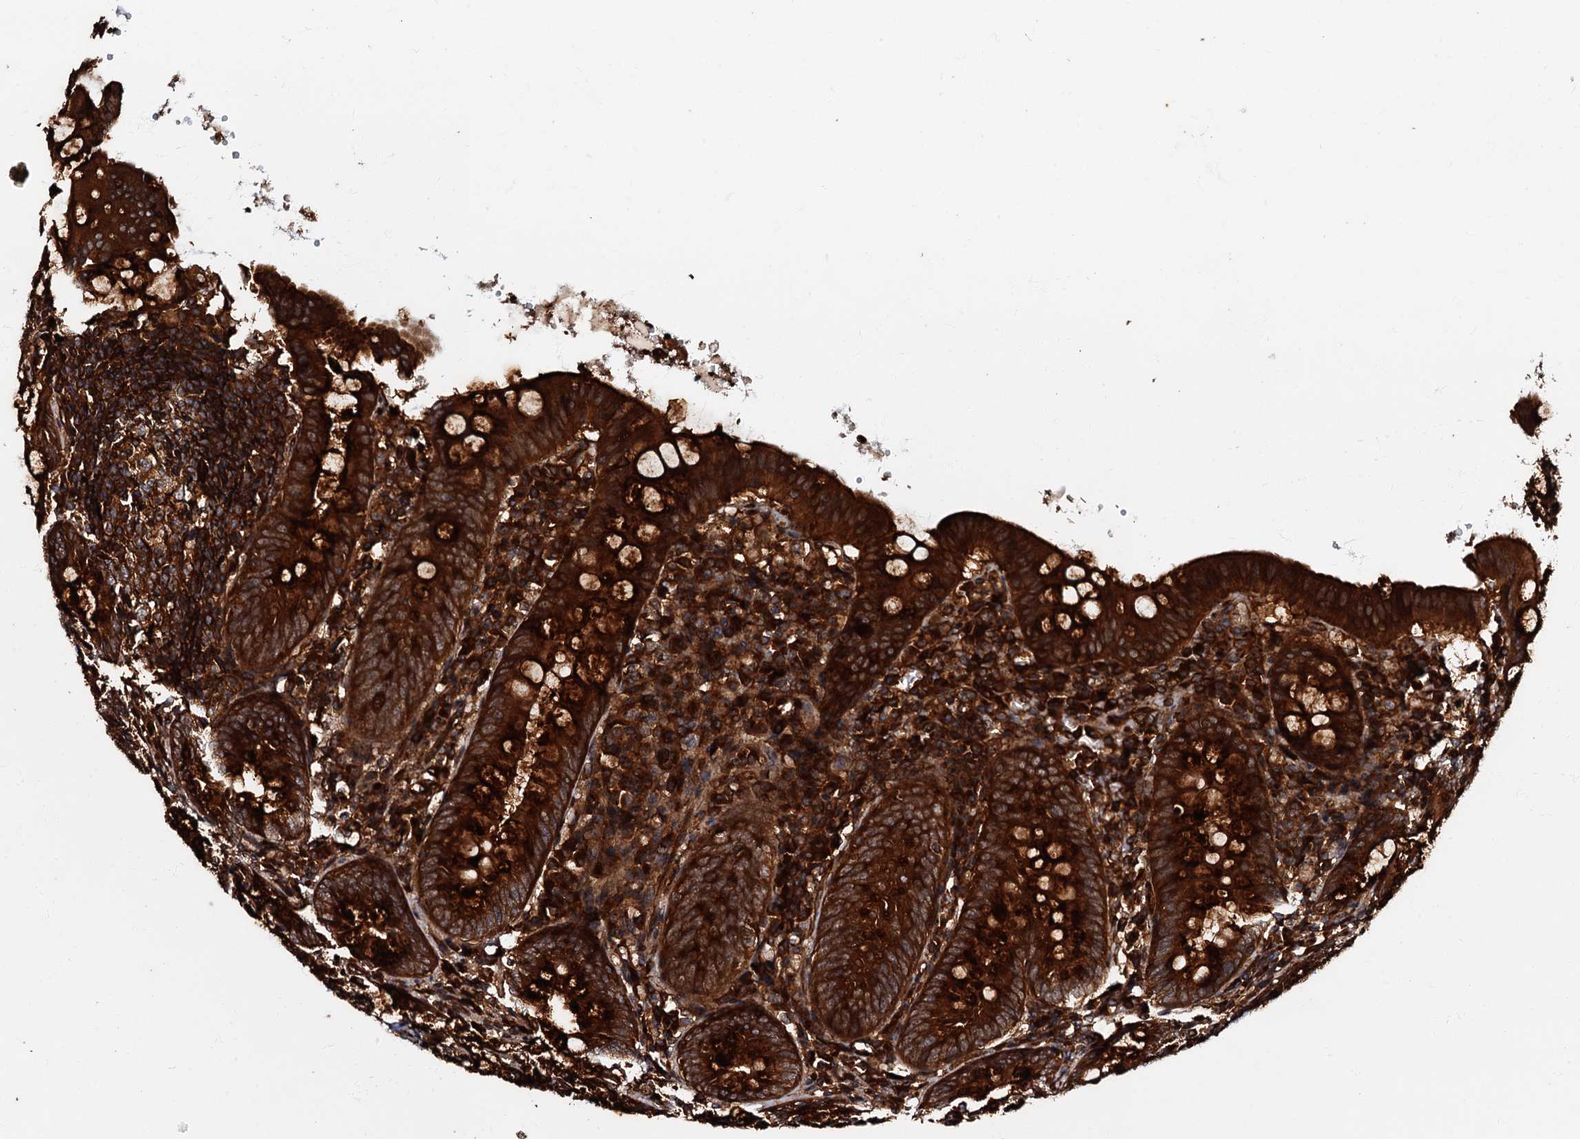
{"staining": {"intensity": "strong", "quantity": ">75%", "location": "cytoplasmic/membranous"}, "tissue": "appendix", "cell_type": "Glandular cells", "image_type": "normal", "snomed": [{"axis": "morphology", "description": "Normal tissue, NOS"}, {"axis": "topography", "description": "Appendix"}], "caption": "An IHC histopathology image of normal tissue is shown. Protein staining in brown labels strong cytoplasmic/membranous positivity in appendix within glandular cells.", "gene": "BLOC1S6", "patient": {"sex": "female", "age": 54}}